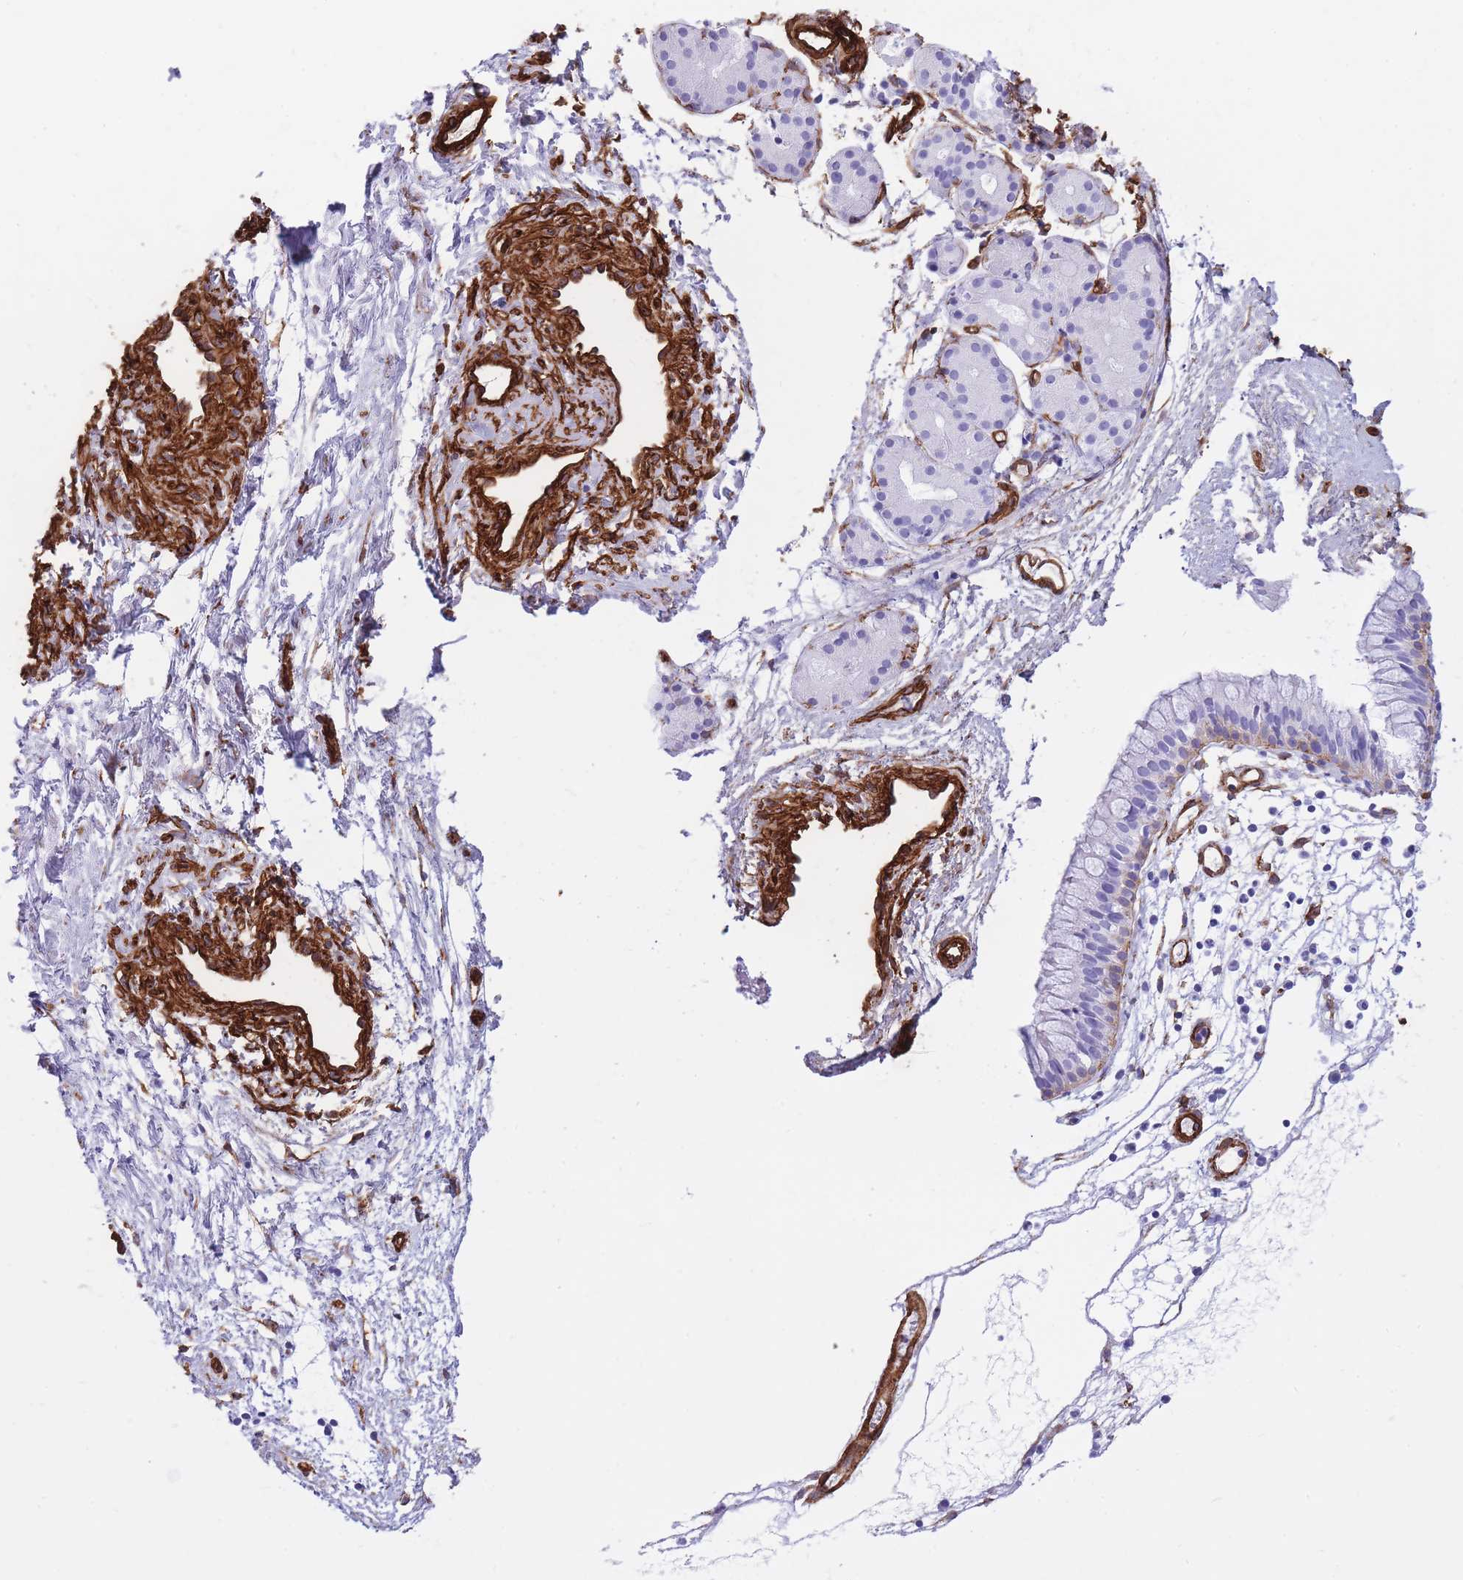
{"staining": {"intensity": "weak", "quantity": "<25%", "location": "cytoplasmic/membranous"}, "tissue": "nasopharynx", "cell_type": "Respiratory epithelial cells", "image_type": "normal", "snomed": [{"axis": "morphology", "description": "Normal tissue, NOS"}, {"axis": "topography", "description": "Nasopharynx"}], "caption": "IHC of normal human nasopharynx reveals no staining in respiratory epithelial cells.", "gene": "CAVIN1", "patient": {"sex": "male", "age": 82}}